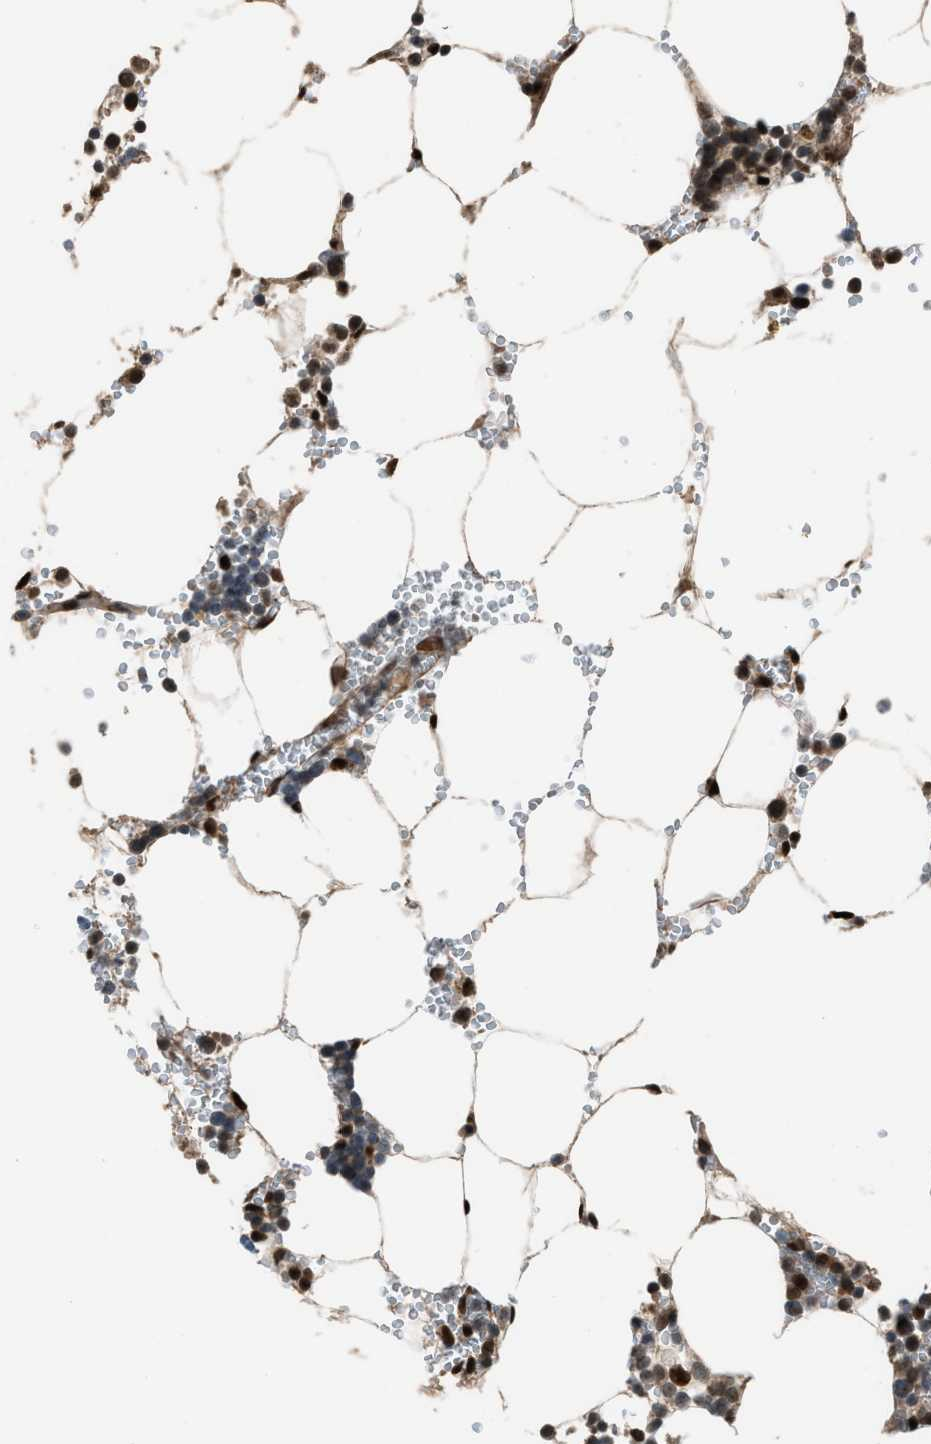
{"staining": {"intensity": "strong", "quantity": "<25%", "location": "nuclear"}, "tissue": "bone marrow", "cell_type": "Hematopoietic cells", "image_type": "normal", "snomed": [{"axis": "morphology", "description": "Normal tissue, NOS"}, {"axis": "topography", "description": "Bone marrow"}], "caption": "Brown immunohistochemical staining in normal bone marrow demonstrates strong nuclear positivity in approximately <25% of hematopoietic cells.", "gene": "KPNA6", "patient": {"sex": "male", "age": 70}}